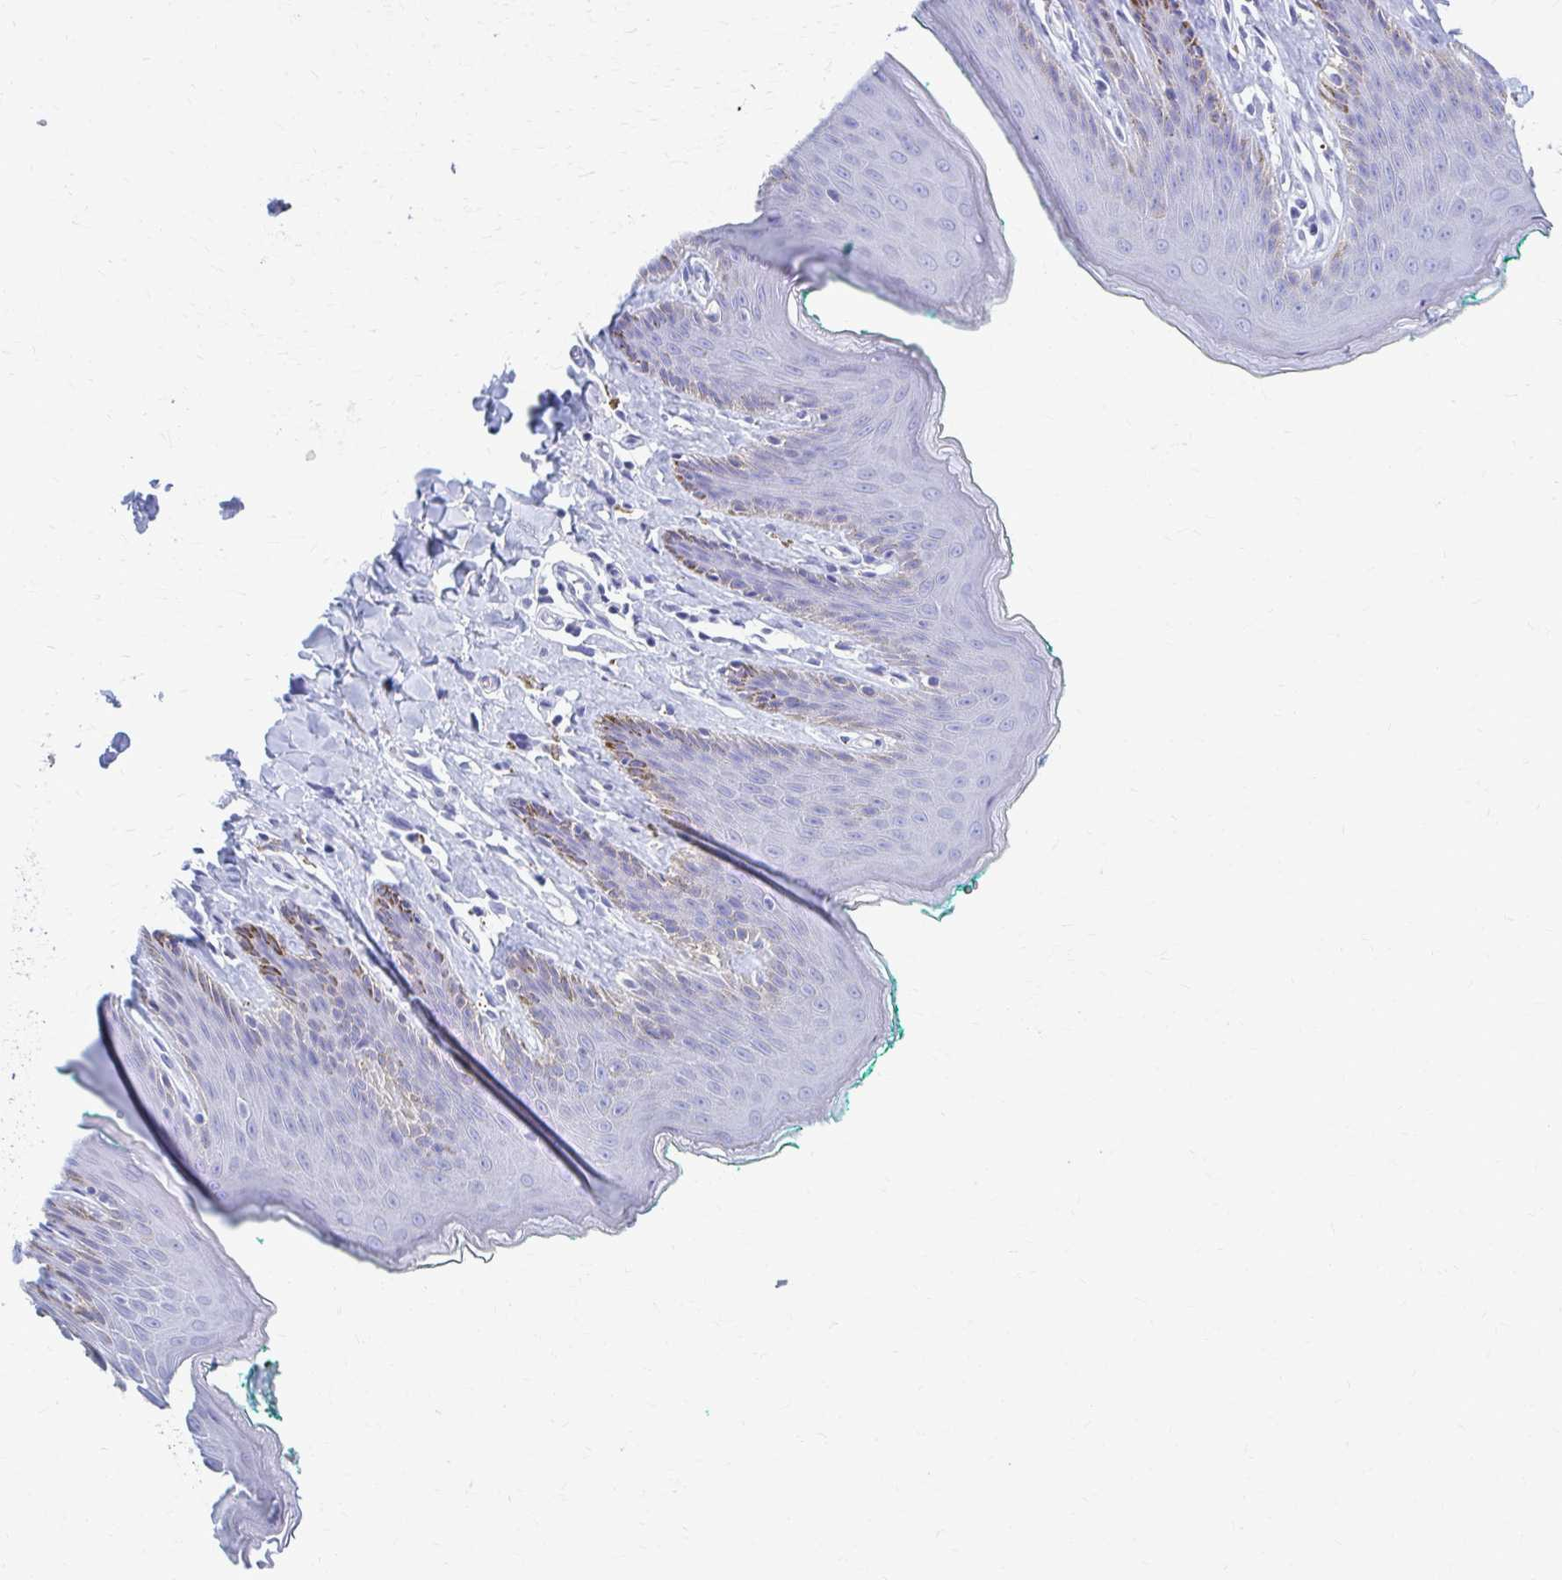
{"staining": {"intensity": "negative", "quantity": "none", "location": "none"}, "tissue": "skin", "cell_type": "Epidermal cells", "image_type": "normal", "snomed": [{"axis": "morphology", "description": "Normal tissue, NOS"}, {"axis": "topography", "description": "Vulva"}, {"axis": "topography", "description": "Peripheral nerve tissue"}], "caption": "Immunohistochemistry (IHC) image of normal skin: human skin stained with DAB (3,3'-diaminobenzidine) reveals no significant protein positivity in epidermal cells. Brightfield microscopy of IHC stained with DAB (3,3'-diaminobenzidine) (brown) and hematoxylin (blue), captured at high magnification.", "gene": "CELF5", "patient": {"sex": "female", "age": 66}}